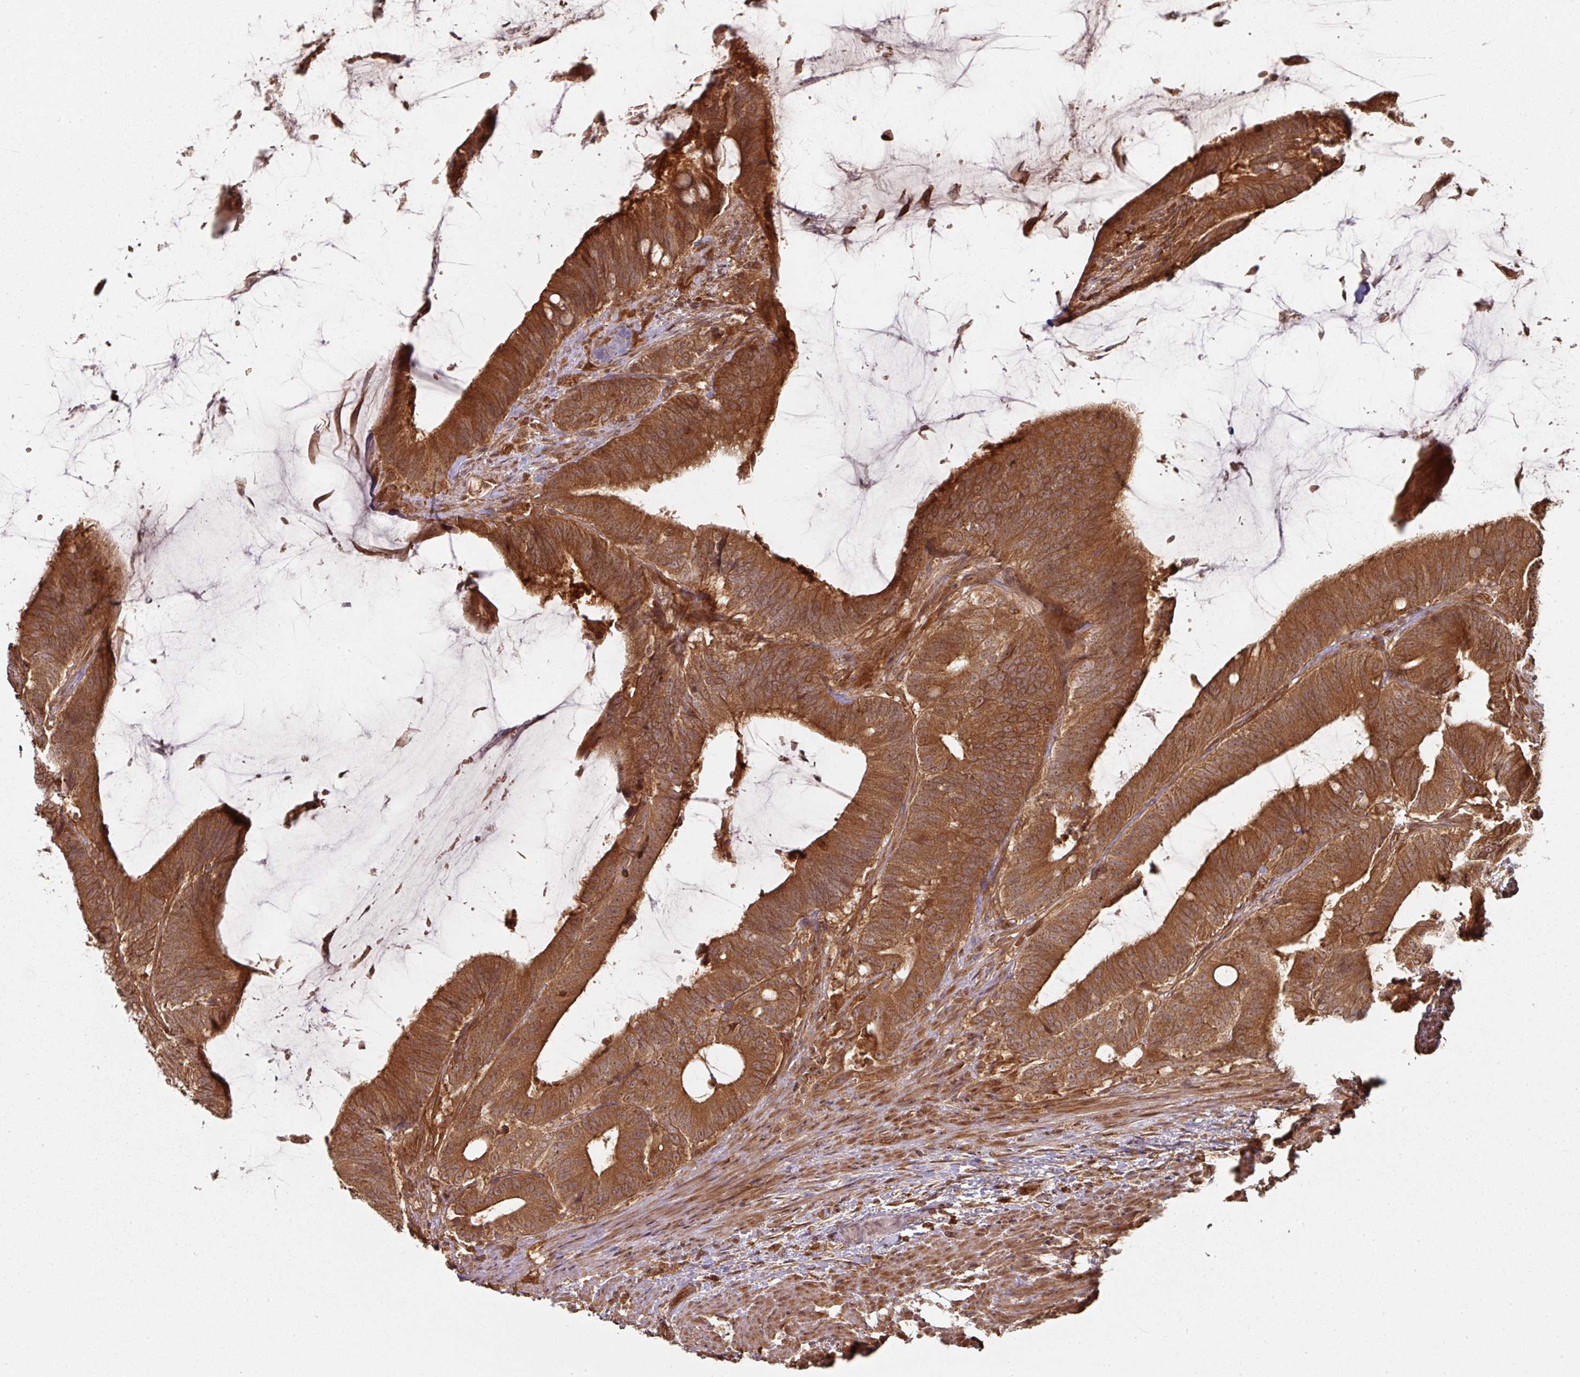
{"staining": {"intensity": "strong", "quantity": ">75%", "location": "cytoplasmic/membranous"}, "tissue": "colorectal cancer", "cell_type": "Tumor cells", "image_type": "cancer", "snomed": [{"axis": "morphology", "description": "Adenocarcinoma, NOS"}, {"axis": "topography", "description": "Colon"}], "caption": "The image demonstrates staining of colorectal cancer, revealing strong cytoplasmic/membranous protein positivity (brown color) within tumor cells.", "gene": "EIF4EBP2", "patient": {"sex": "female", "age": 43}}